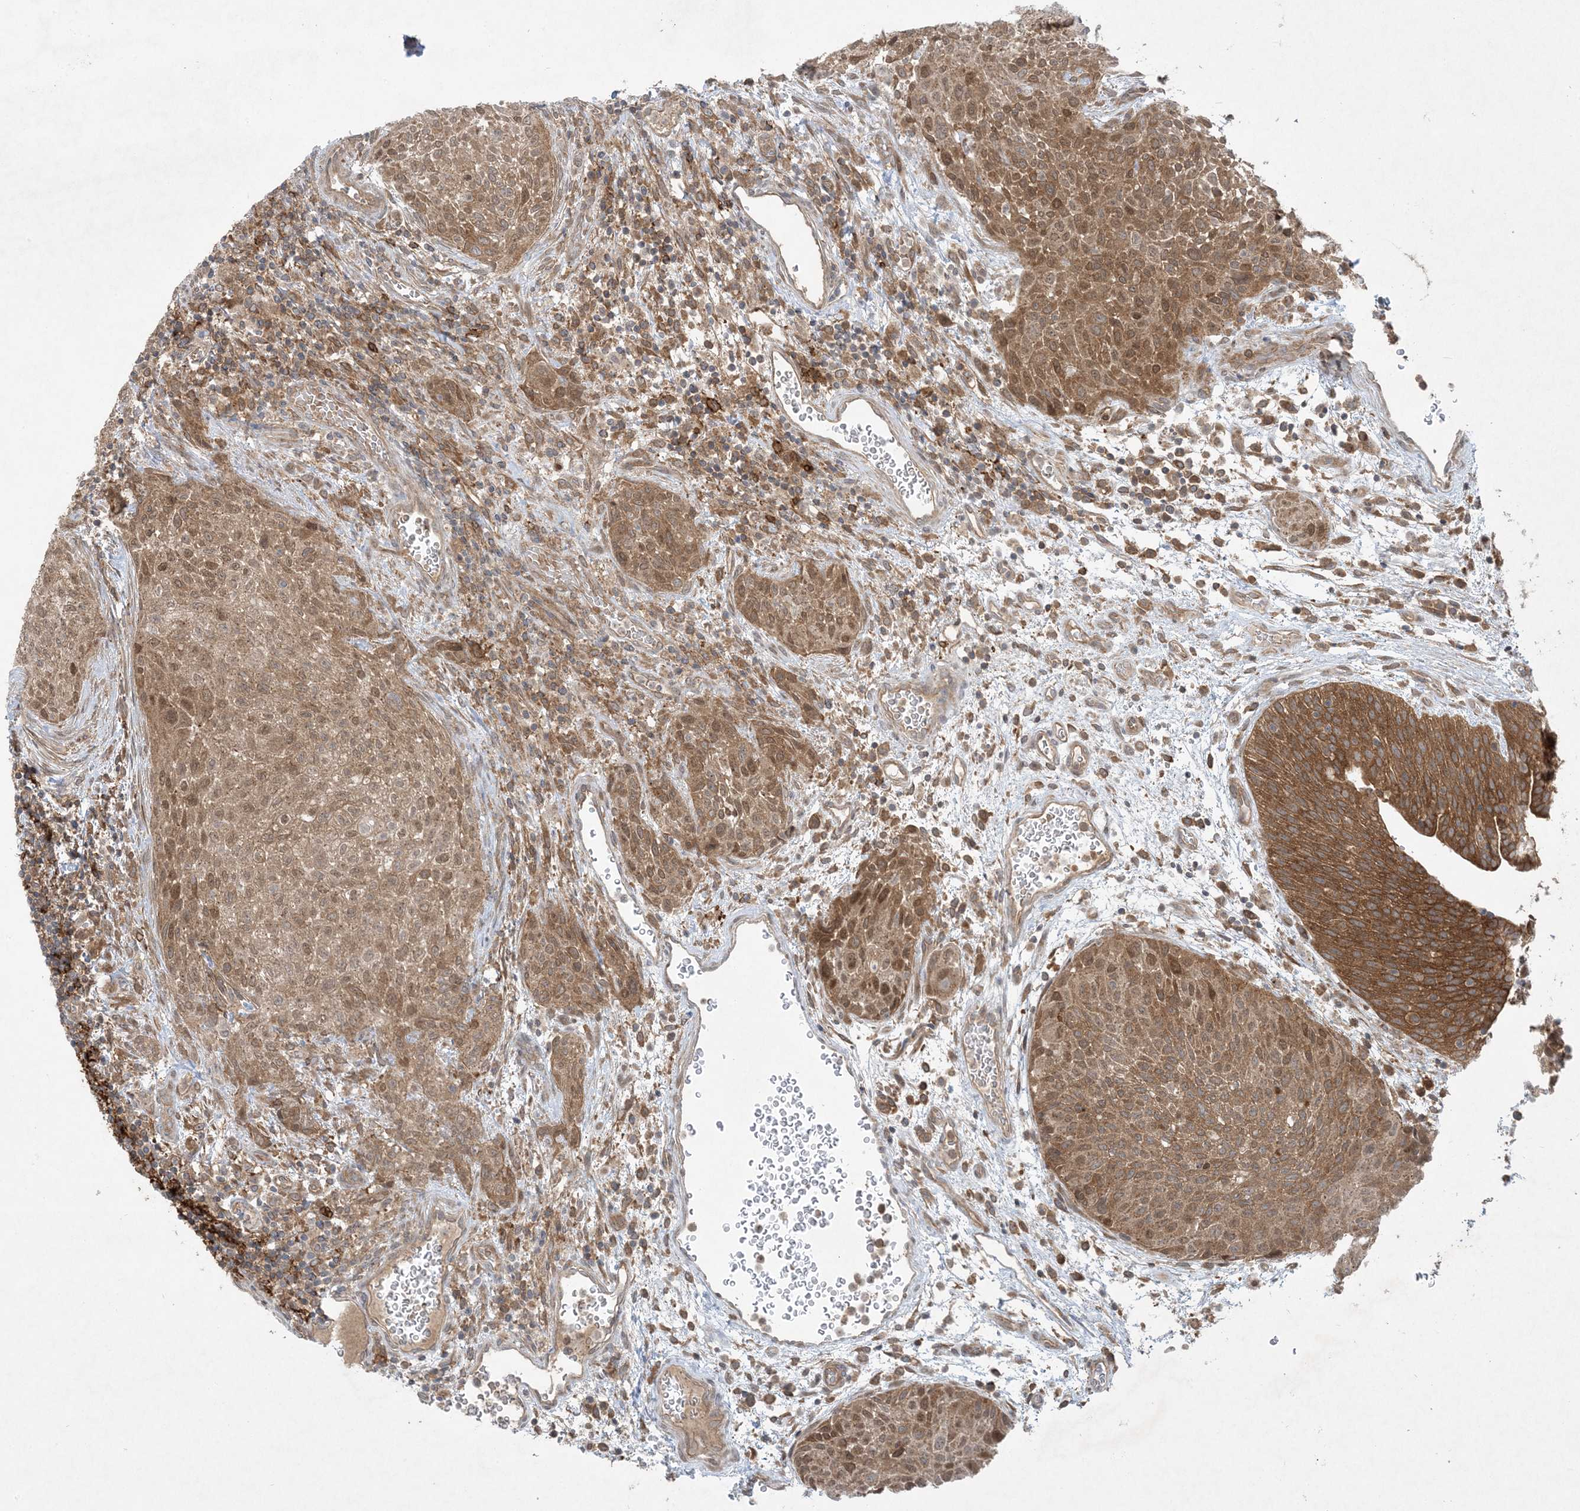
{"staining": {"intensity": "moderate", "quantity": ">75%", "location": "cytoplasmic/membranous,nuclear"}, "tissue": "urothelial cancer", "cell_type": "Tumor cells", "image_type": "cancer", "snomed": [{"axis": "morphology", "description": "Urothelial carcinoma, High grade"}, {"axis": "topography", "description": "Urinary bladder"}], "caption": "Protein staining of urothelial cancer tissue shows moderate cytoplasmic/membranous and nuclear expression in about >75% of tumor cells.", "gene": "STAM2", "patient": {"sex": "male", "age": 35}}